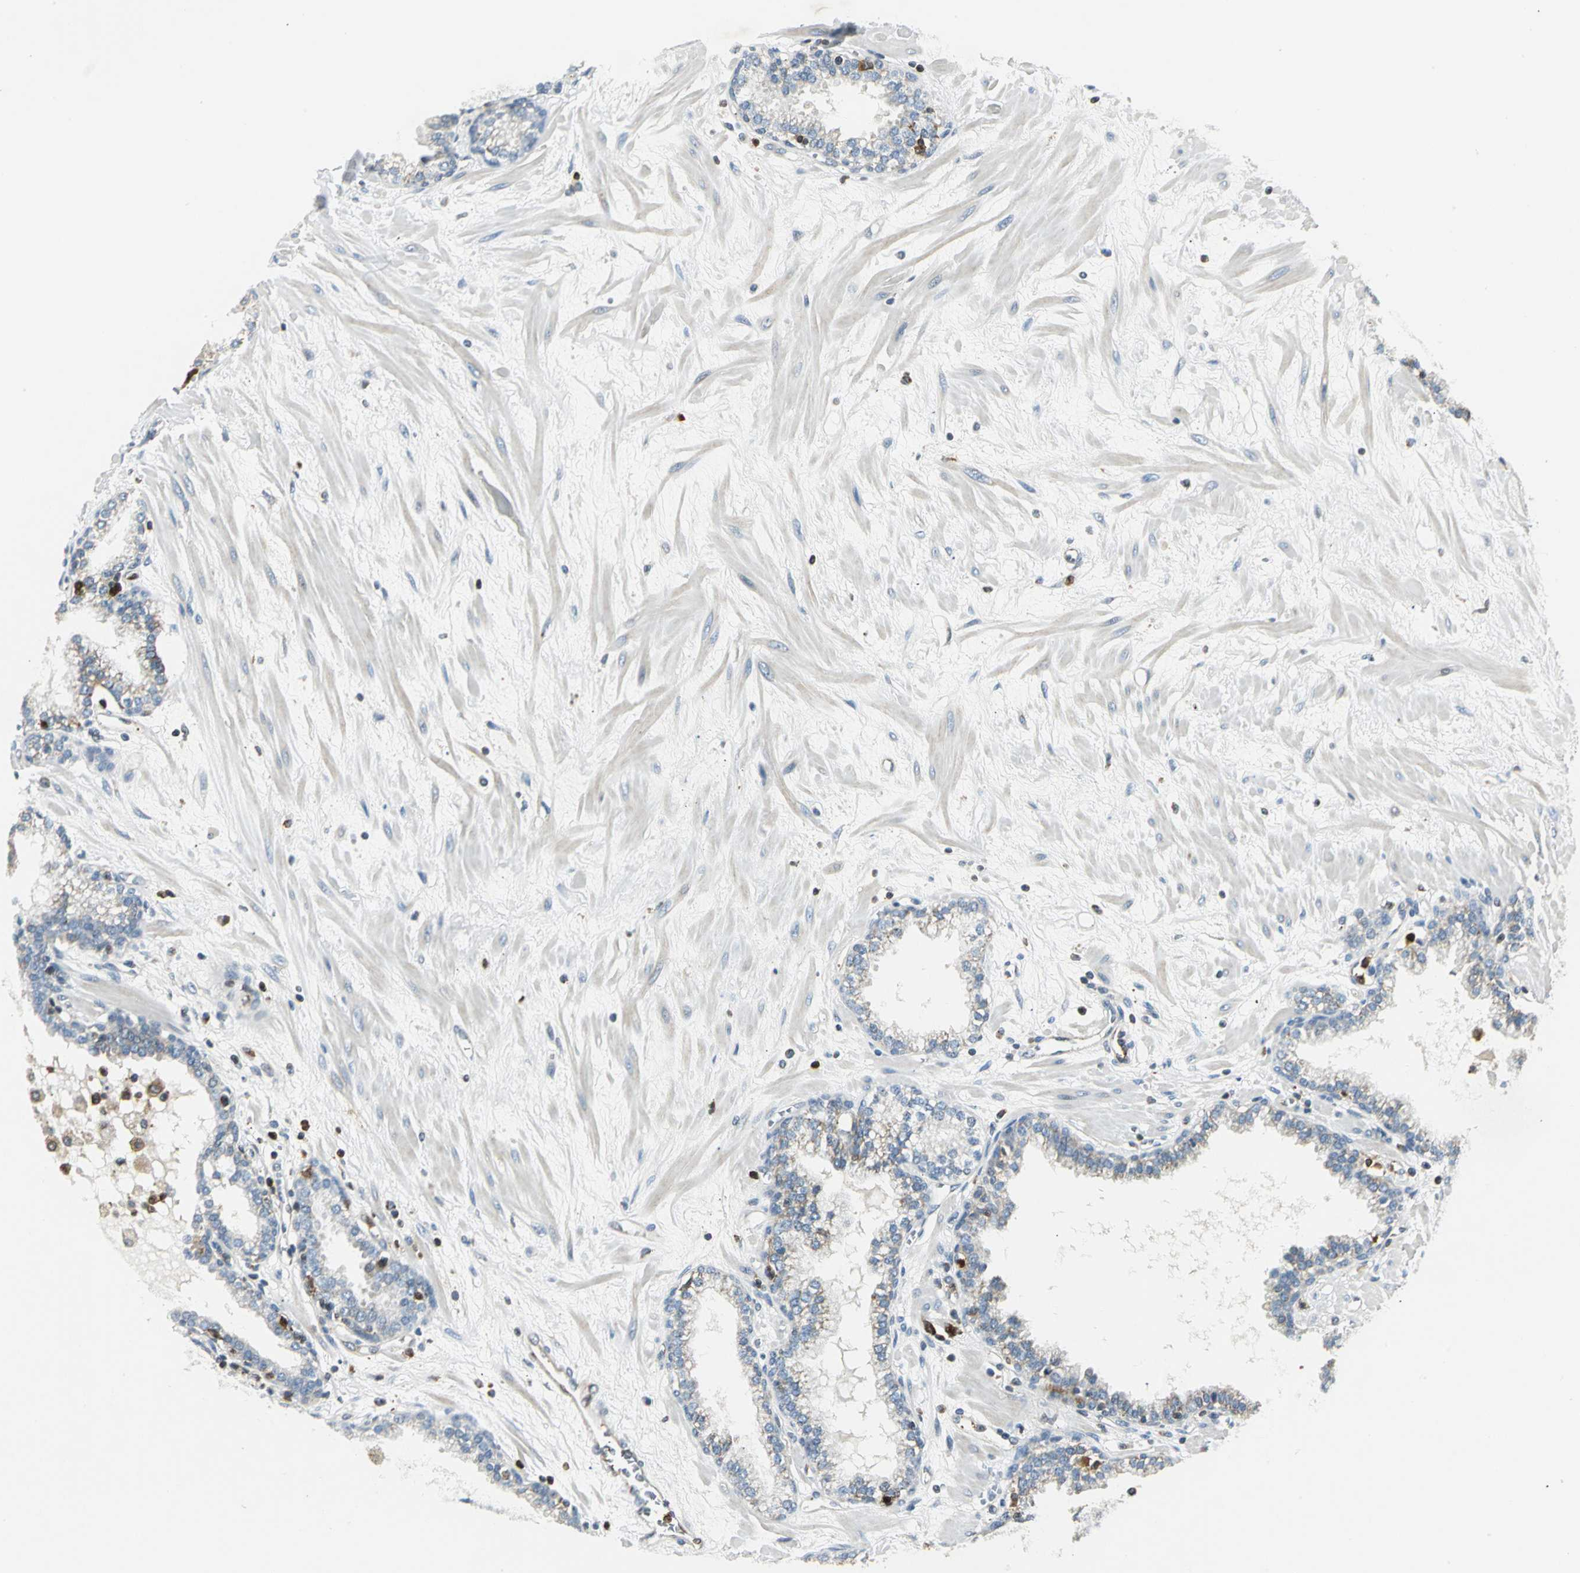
{"staining": {"intensity": "weak", "quantity": "<25%", "location": "cytoplasmic/membranous"}, "tissue": "prostate", "cell_type": "Glandular cells", "image_type": "normal", "snomed": [{"axis": "morphology", "description": "Normal tissue, NOS"}, {"axis": "topography", "description": "Prostate"}], "caption": "Immunohistochemistry of normal prostate exhibits no positivity in glandular cells. The staining was performed using DAB to visualize the protein expression in brown, while the nuclei were stained in blue with hematoxylin (Magnification: 20x).", "gene": "USP40", "patient": {"sex": "male", "age": 64}}